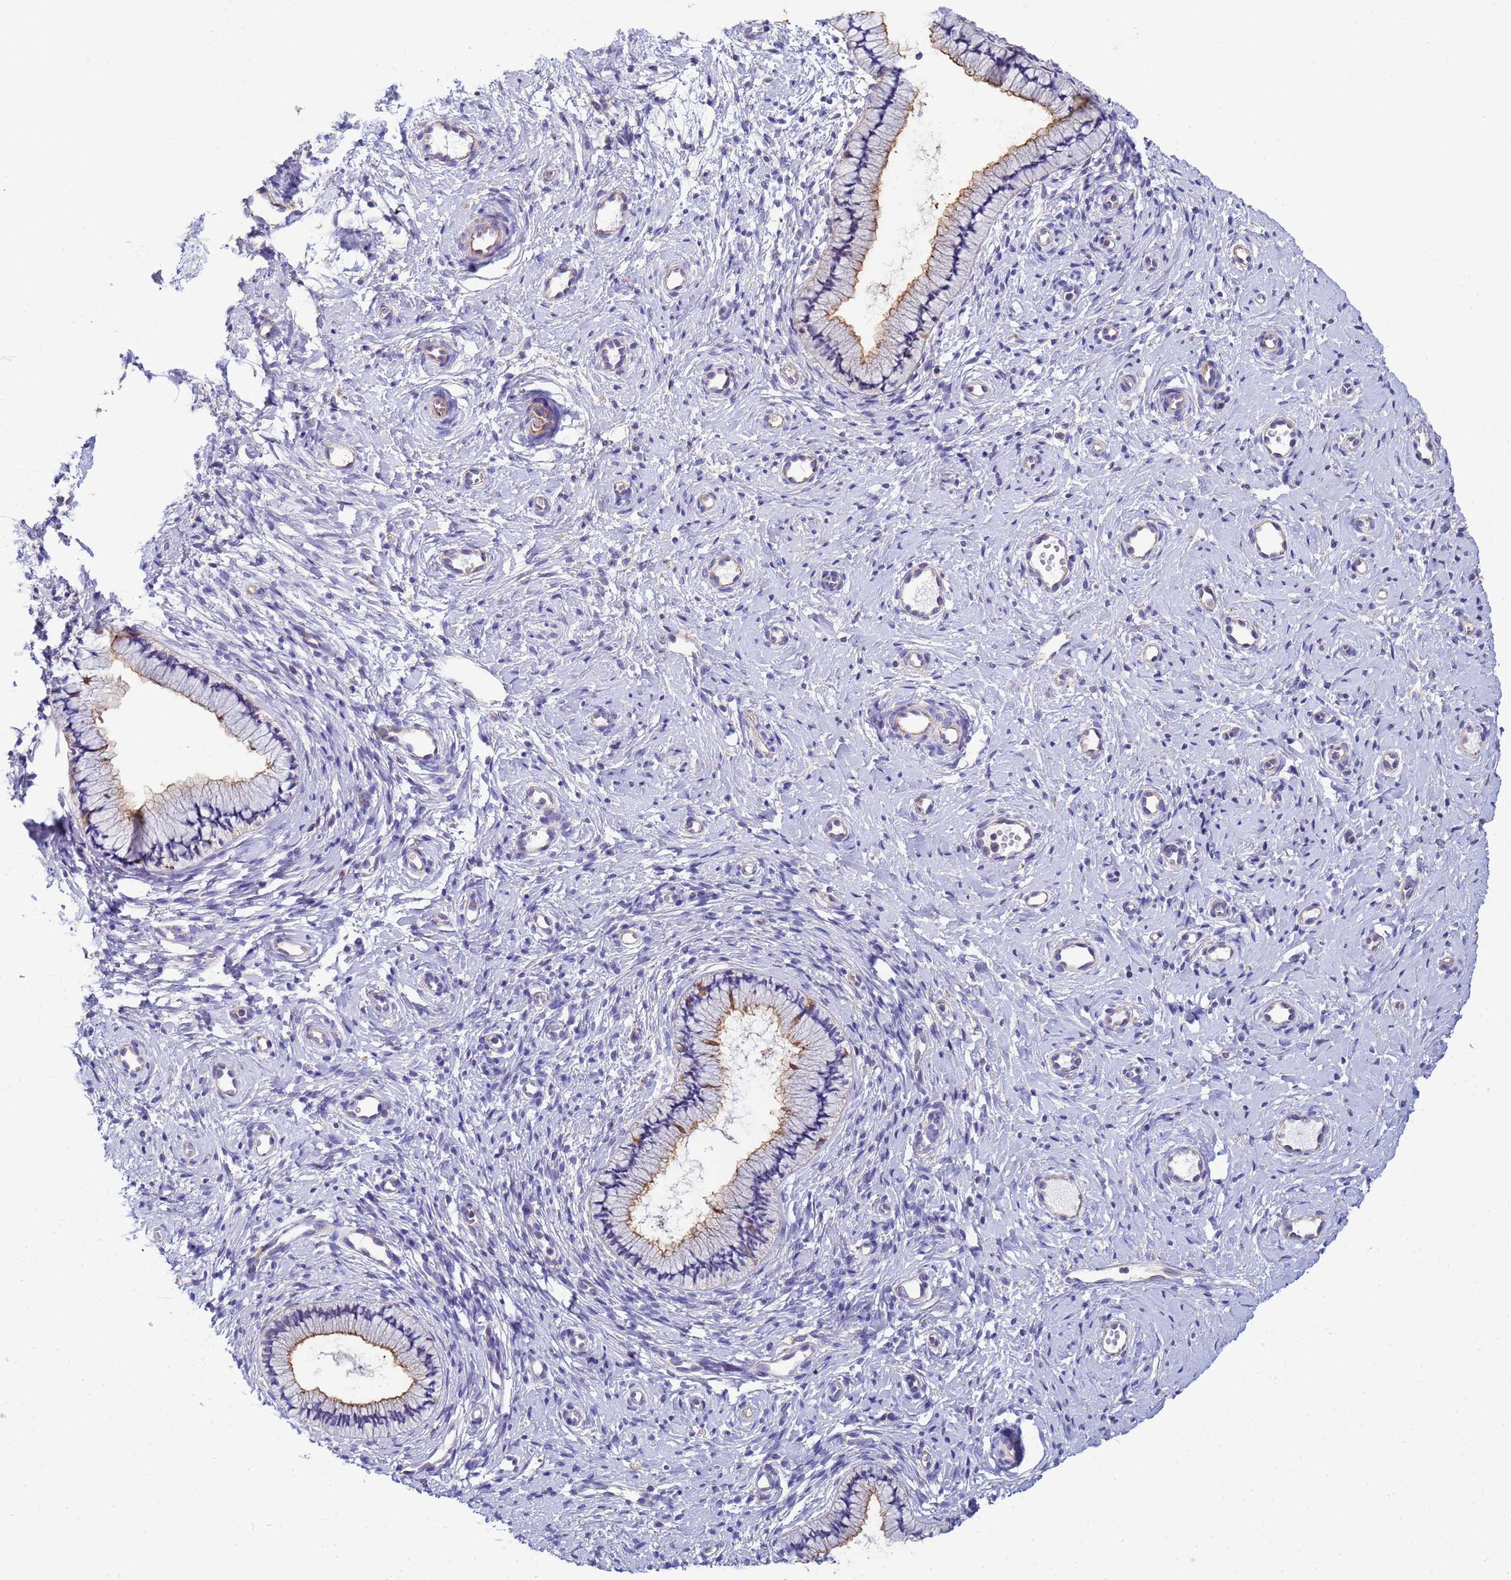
{"staining": {"intensity": "weak", "quantity": "25%-75%", "location": "cytoplasmic/membranous"}, "tissue": "cervix", "cell_type": "Glandular cells", "image_type": "normal", "snomed": [{"axis": "morphology", "description": "Normal tissue, NOS"}, {"axis": "topography", "description": "Cervix"}], "caption": "Immunohistochemical staining of benign human cervix shows weak cytoplasmic/membranous protein expression in about 25%-75% of glandular cells.", "gene": "CDC34", "patient": {"sex": "female", "age": 57}}